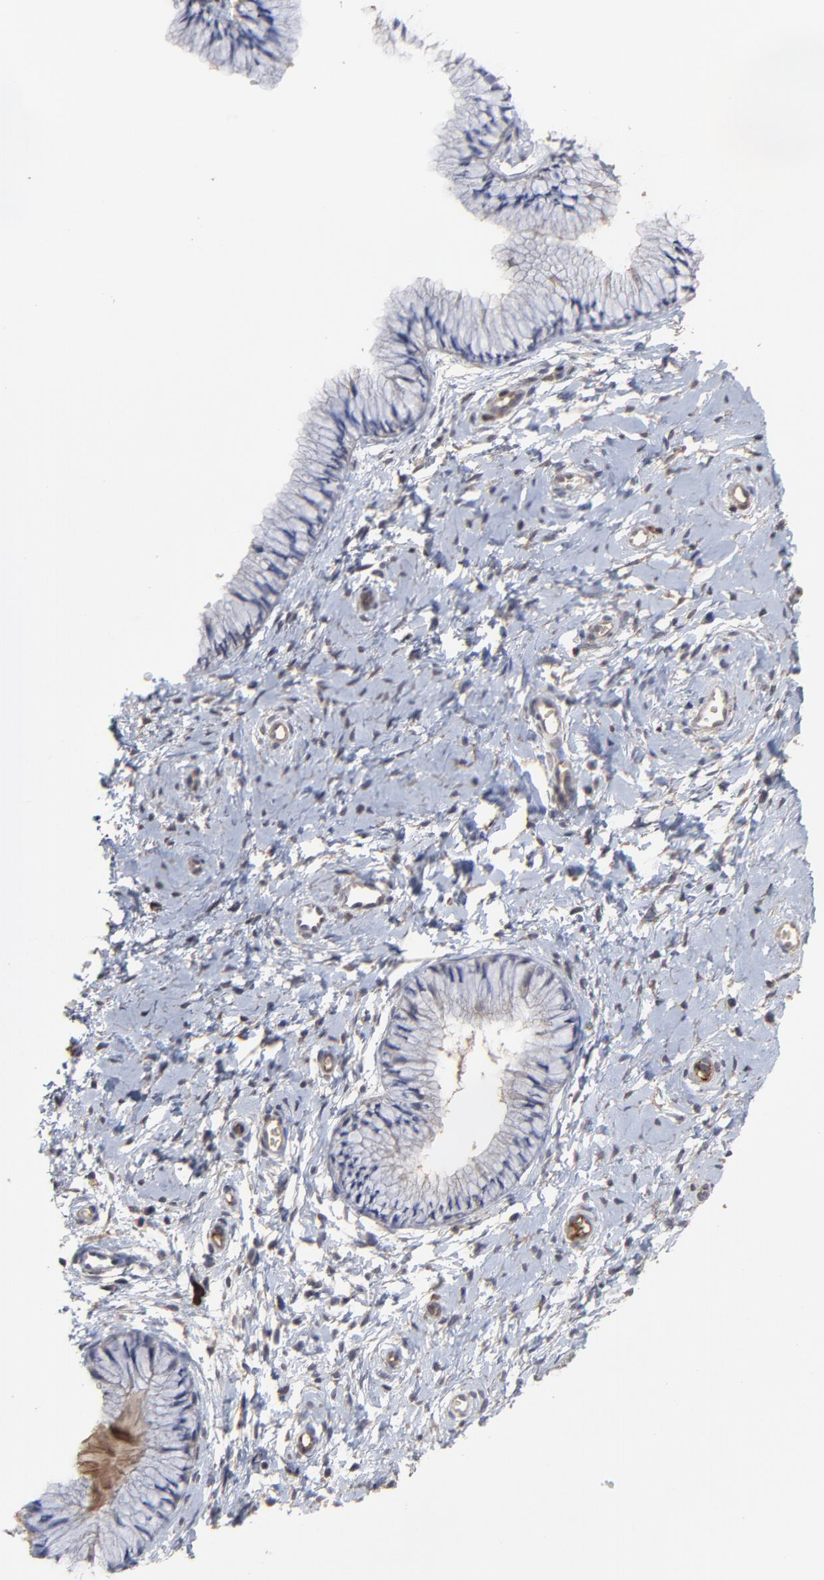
{"staining": {"intensity": "negative", "quantity": "none", "location": "none"}, "tissue": "cervix", "cell_type": "Glandular cells", "image_type": "normal", "snomed": [{"axis": "morphology", "description": "Normal tissue, NOS"}, {"axis": "topography", "description": "Cervix"}], "caption": "Immunohistochemistry histopathology image of unremarkable cervix: cervix stained with DAB reveals no significant protein staining in glandular cells. (Brightfield microscopy of DAB (3,3'-diaminobenzidine) immunohistochemistry (IHC) at high magnification).", "gene": "VPREB3", "patient": {"sex": "female", "age": 46}}